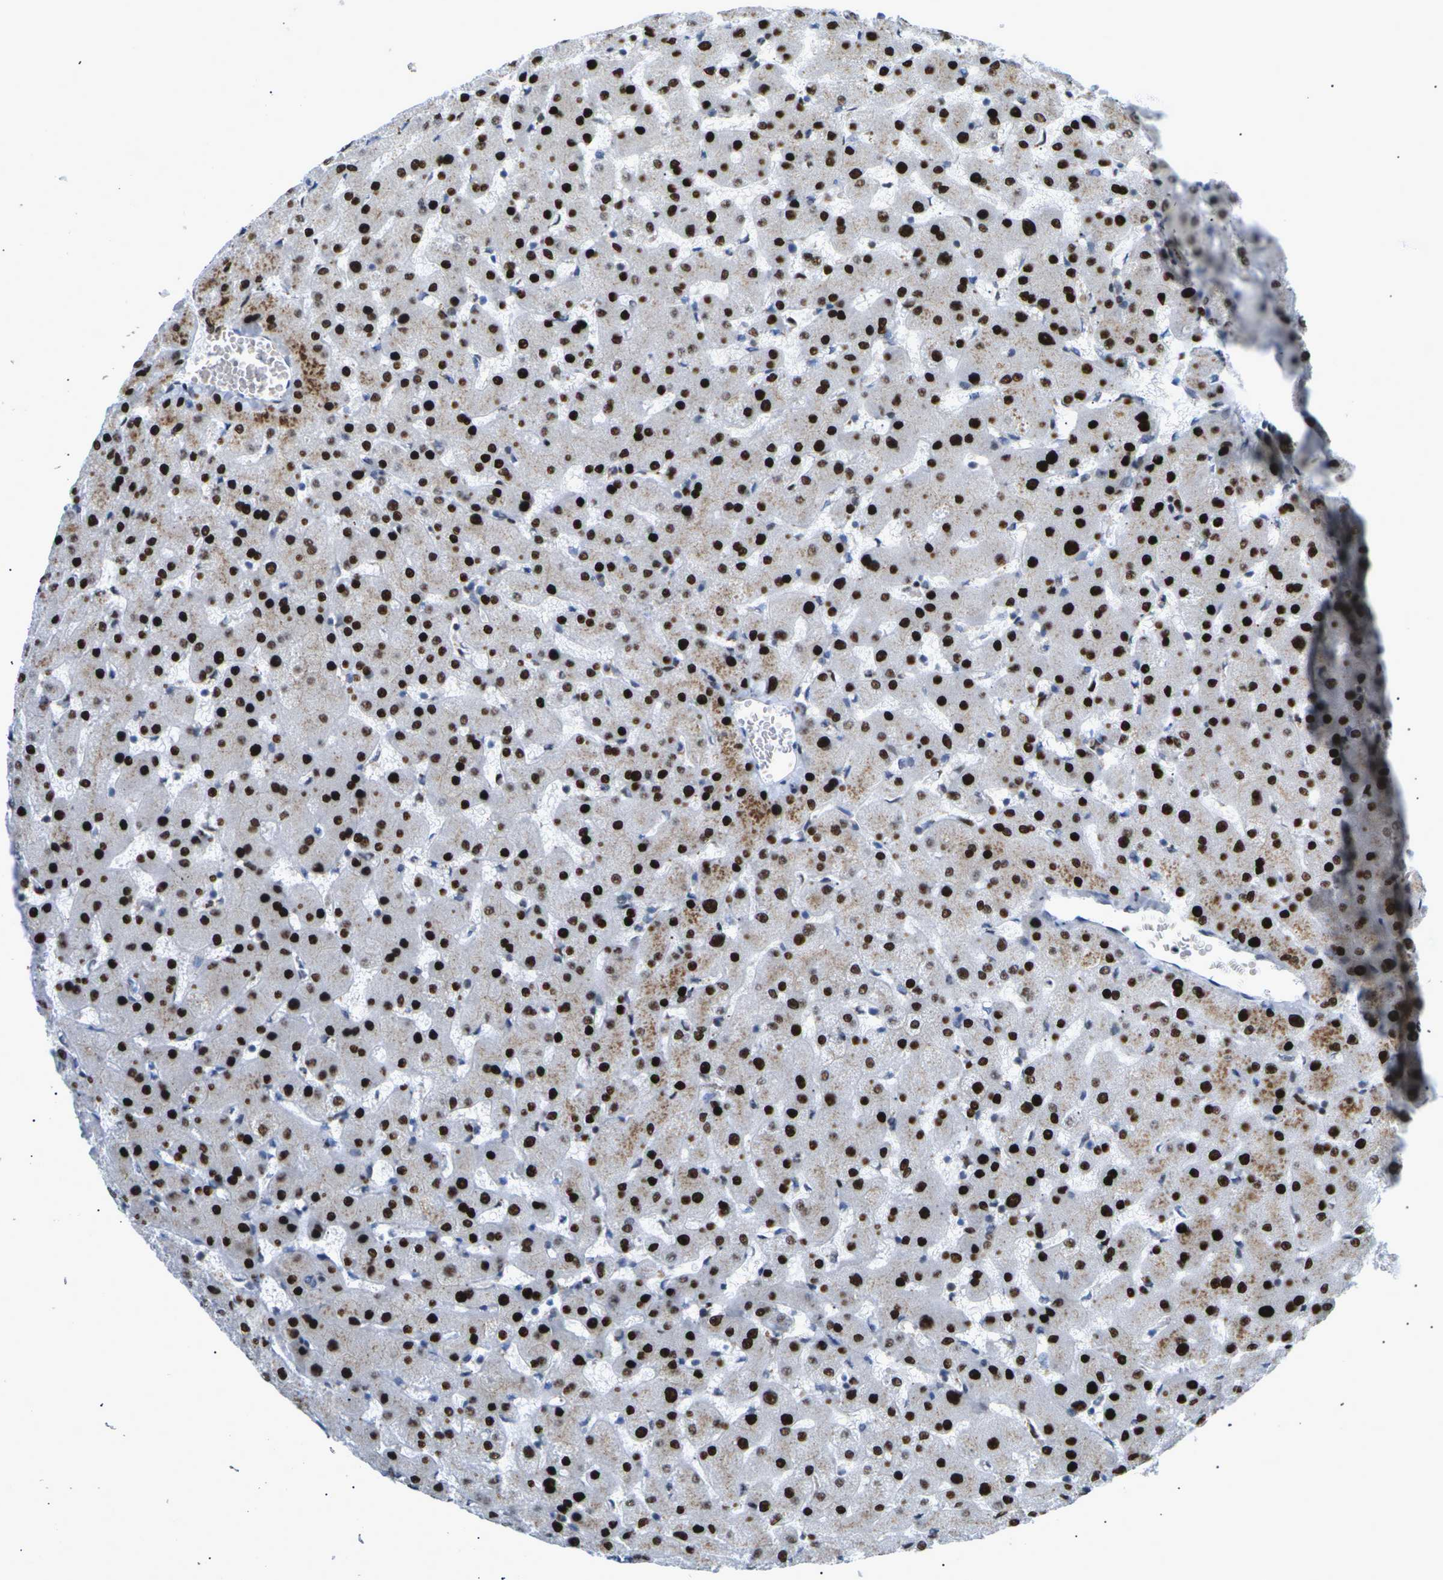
{"staining": {"intensity": "weak", "quantity": ">75%", "location": "cytoplasmic/membranous"}, "tissue": "liver", "cell_type": "Cholangiocytes", "image_type": "normal", "snomed": [{"axis": "morphology", "description": "Normal tissue, NOS"}, {"axis": "topography", "description": "Liver"}], "caption": "Liver stained with DAB IHC shows low levels of weak cytoplasmic/membranous staining in about >75% of cholangiocytes. Using DAB (3,3'-diaminobenzidine) (brown) and hematoxylin (blue) stains, captured at high magnification using brightfield microscopy.", "gene": "RPS6KA3", "patient": {"sex": "female", "age": 63}}